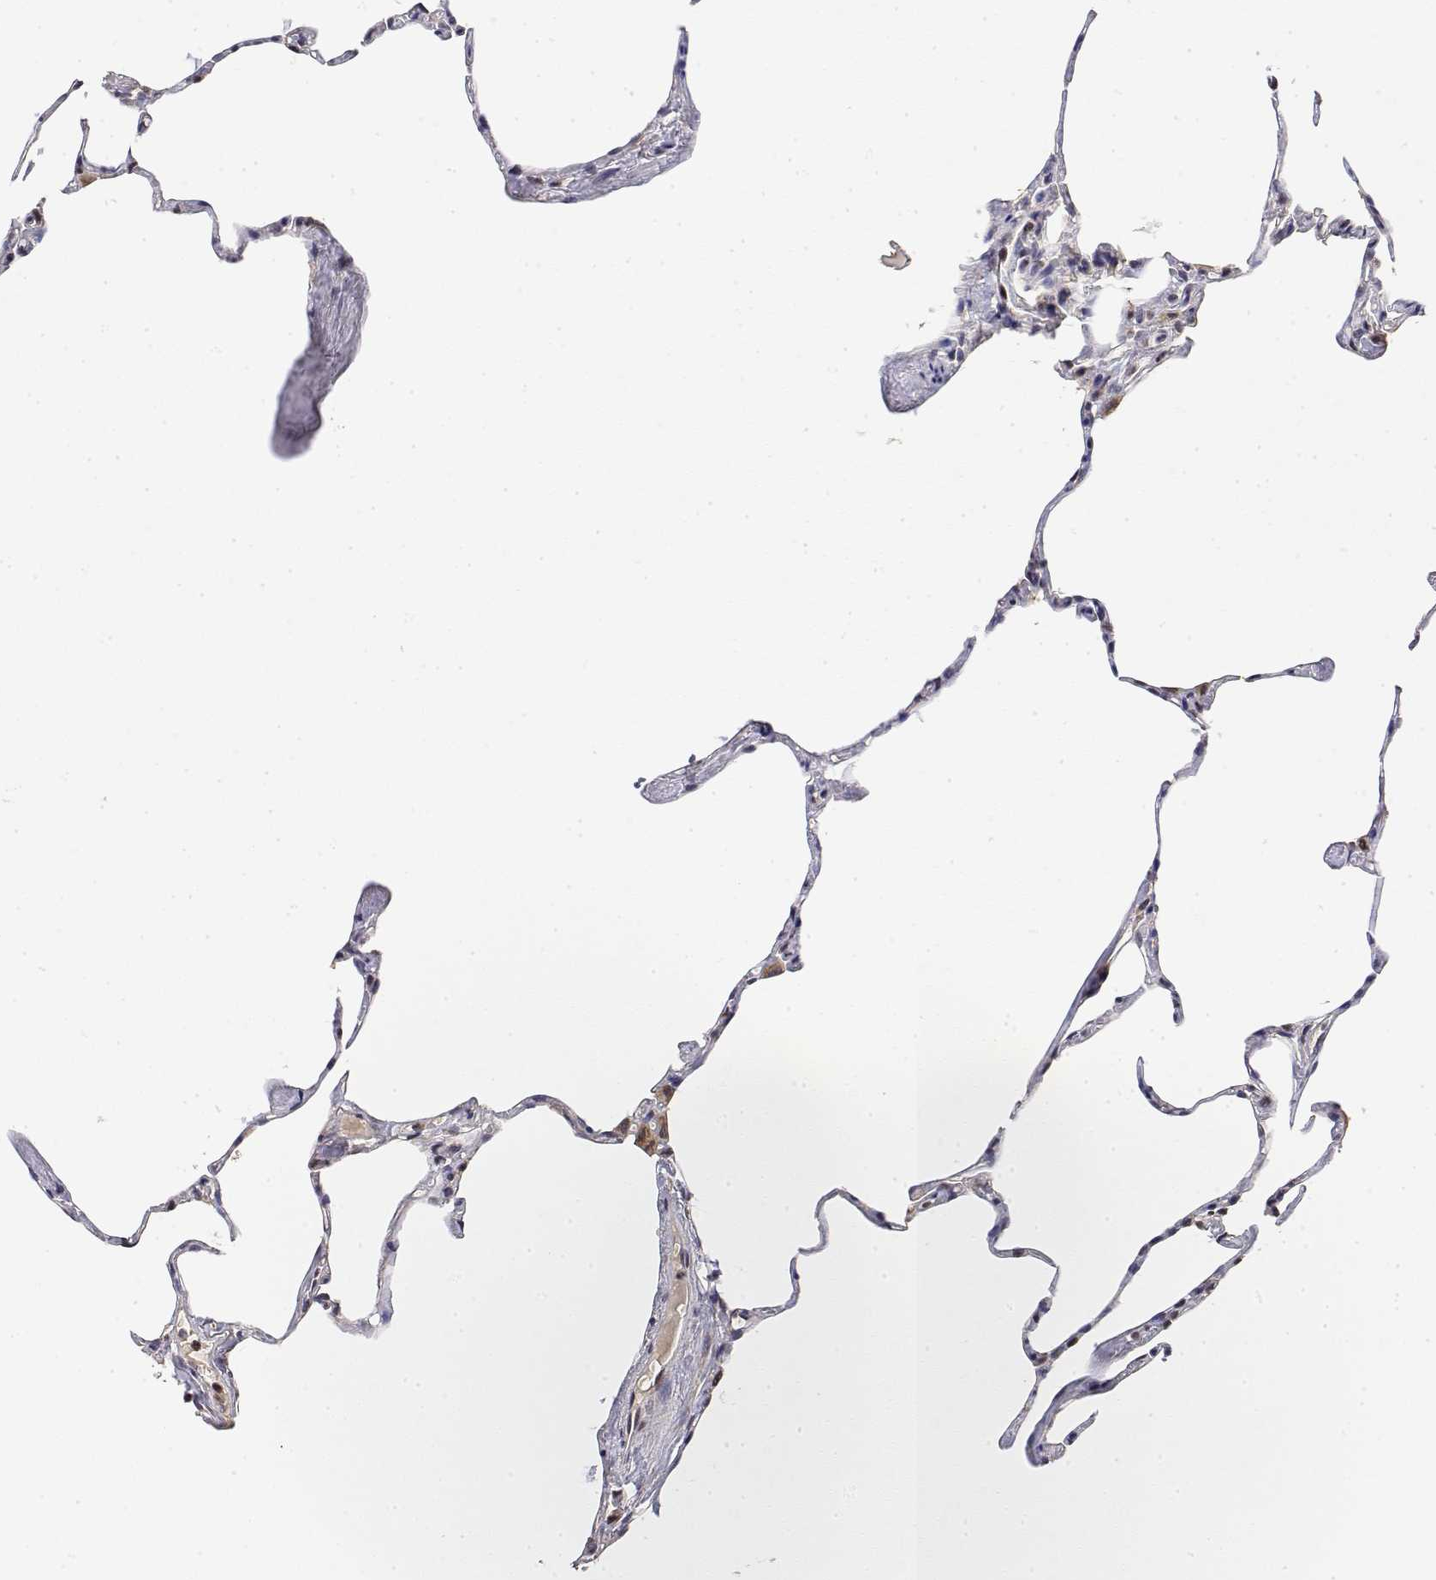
{"staining": {"intensity": "negative", "quantity": "none", "location": "none"}, "tissue": "lung", "cell_type": "Alveolar cells", "image_type": "normal", "snomed": [{"axis": "morphology", "description": "Normal tissue, NOS"}, {"axis": "topography", "description": "Lung"}], "caption": "Immunohistochemistry (IHC) micrograph of benign human lung stained for a protein (brown), which displays no expression in alveolar cells.", "gene": "GADD45GIP1", "patient": {"sex": "male", "age": 65}}